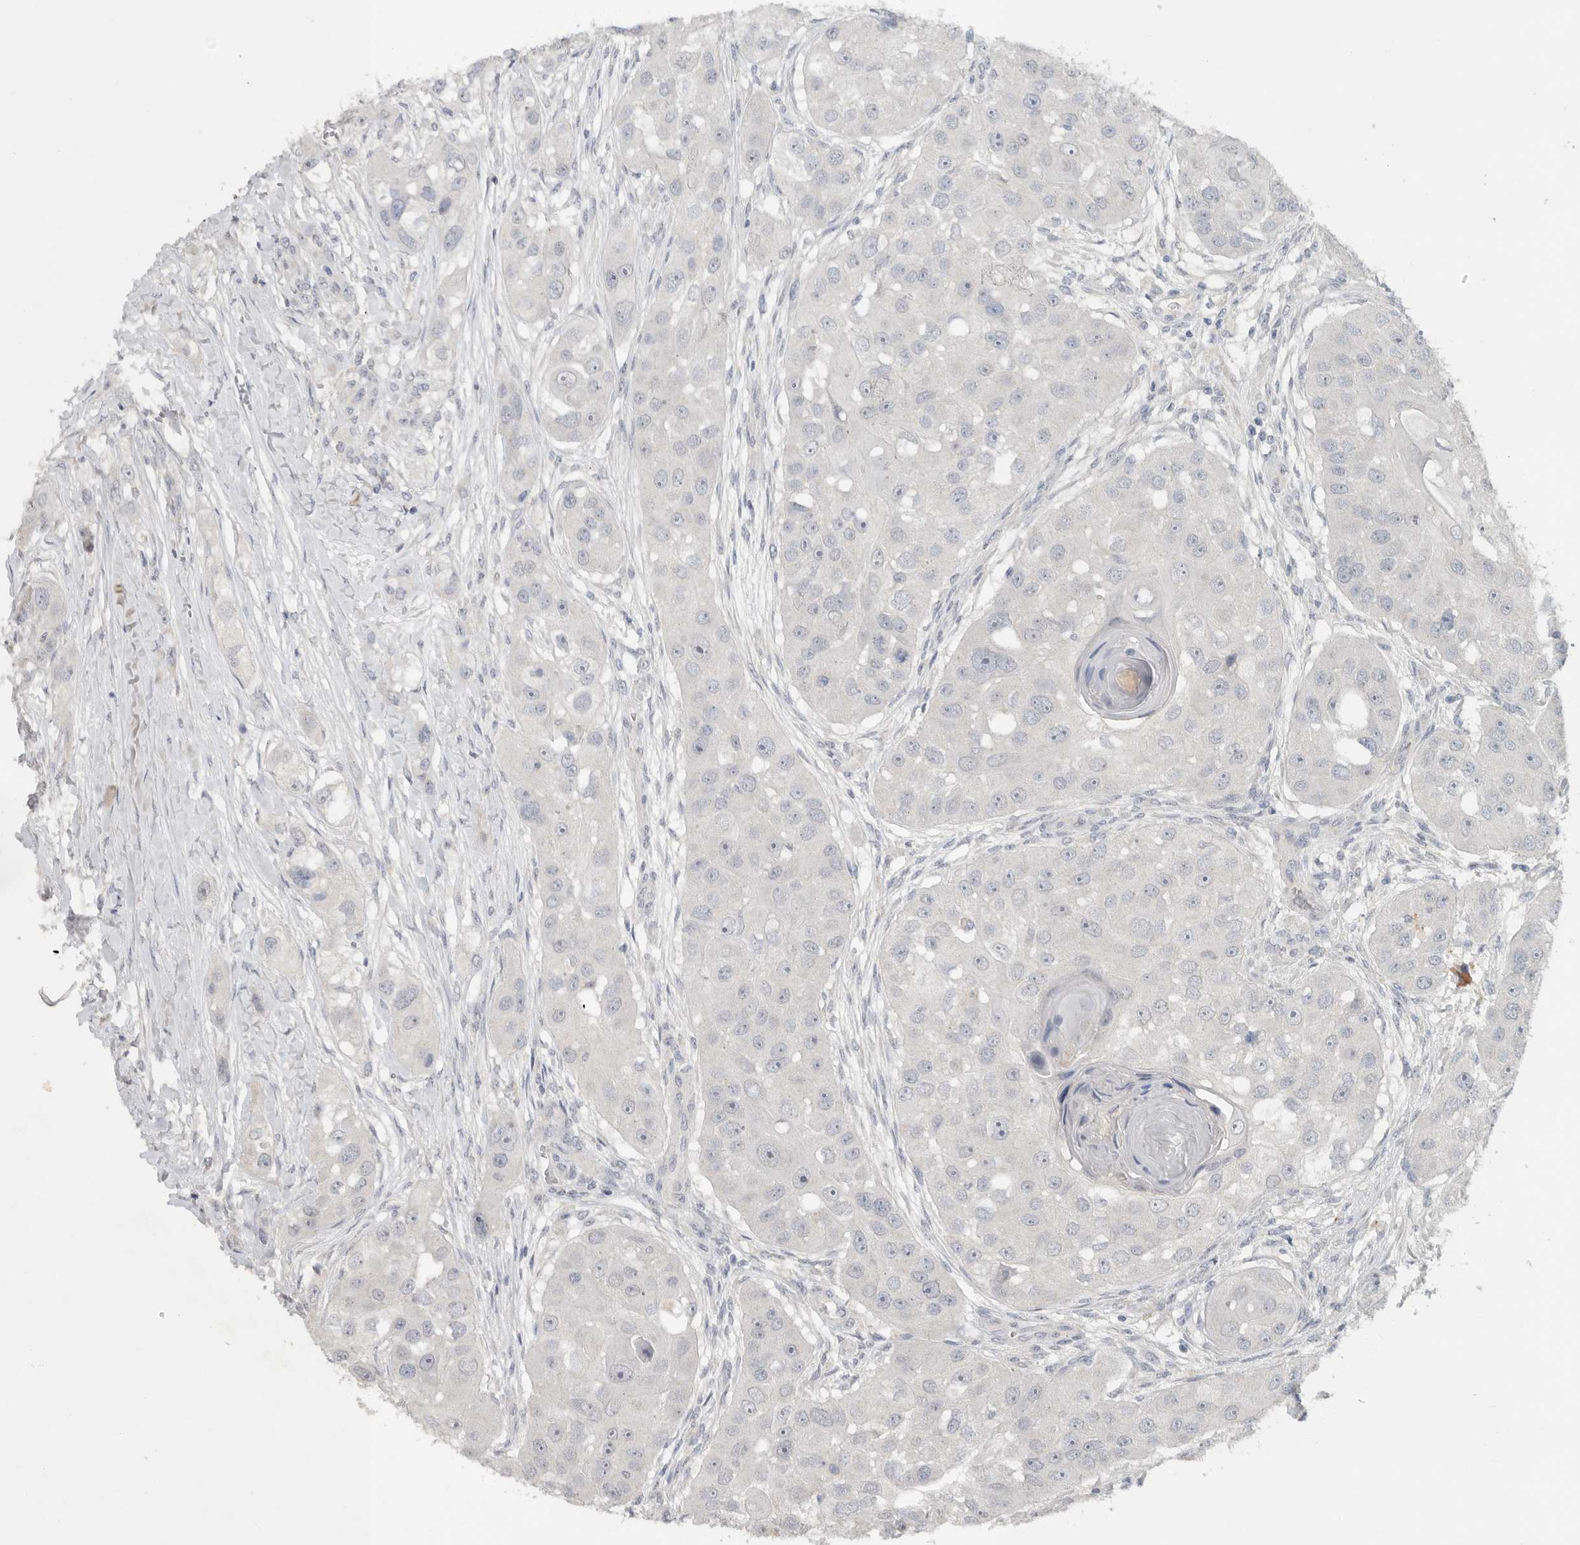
{"staining": {"intensity": "negative", "quantity": "none", "location": "none"}, "tissue": "head and neck cancer", "cell_type": "Tumor cells", "image_type": "cancer", "snomed": [{"axis": "morphology", "description": "Normal tissue, NOS"}, {"axis": "morphology", "description": "Squamous cell carcinoma, NOS"}, {"axis": "topography", "description": "Skeletal muscle"}, {"axis": "topography", "description": "Head-Neck"}], "caption": "Tumor cells are negative for brown protein staining in head and neck cancer (squamous cell carcinoma).", "gene": "REG4", "patient": {"sex": "male", "age": 51}}